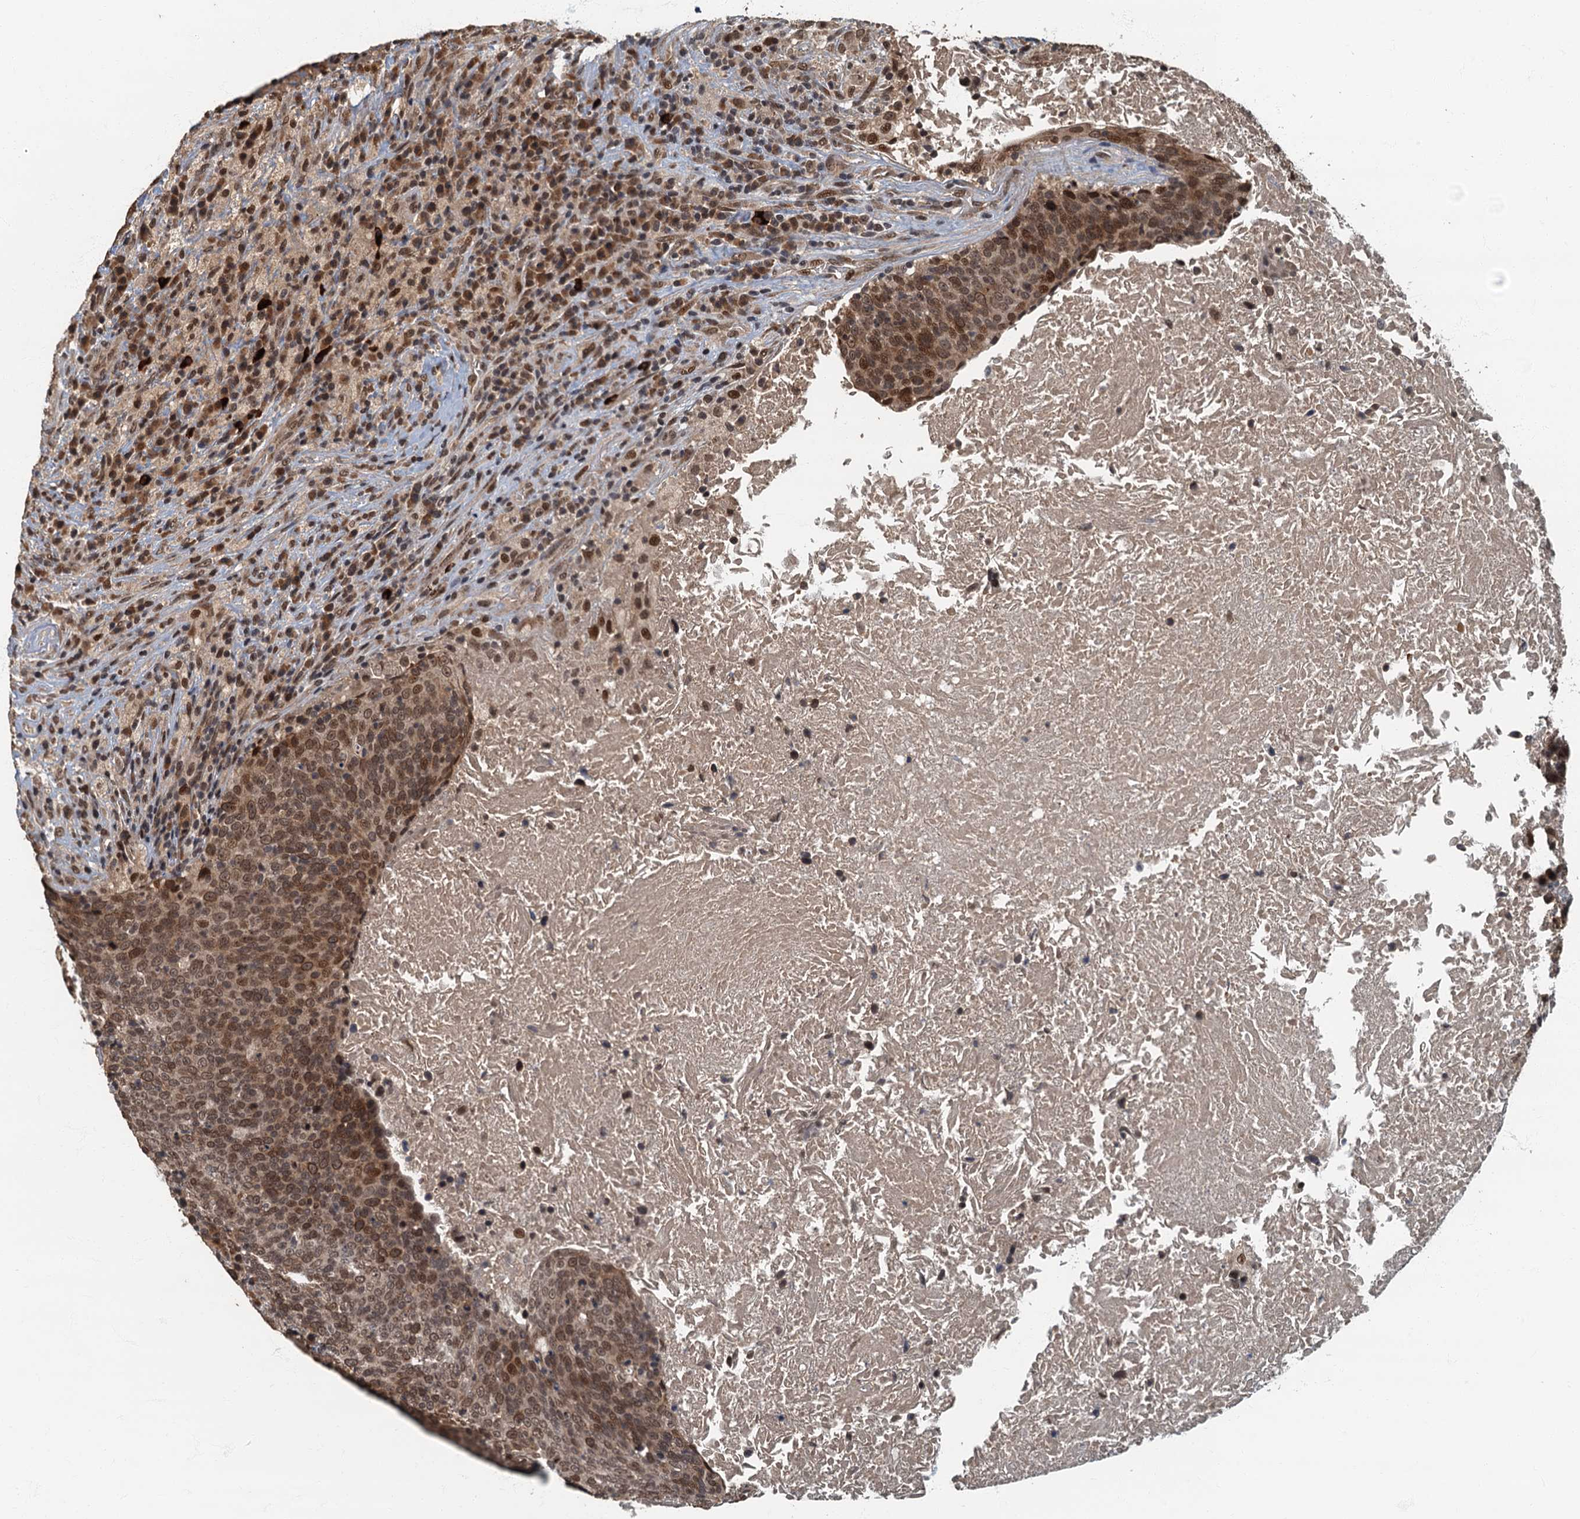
{"staining": {"intensity": "moderate", "quantity": ">75%", "location": "nuclear"}, "tissue": "head and neck cancer", "cell_type": "Tumor cells", "image_type": "cancer", "snomed": [{"axis": "morphology", "description": "Squamous cell carcinoma, NOS"}, {"axis": "morphology", "description": "Squamous cell carcinoma, metastatic, NOS"}, {"axis": "topography", "description": "Lymph node"}, {"axis": "topography", "description": "Head-Neck"}], "caption": "A brown stain labels moderate nuclear positivity of a protein in human head and neck squamous cell carcinoma tumor cells.", "gene": "CKAP2L", "patient": {"sex": "male", "age": 62}}